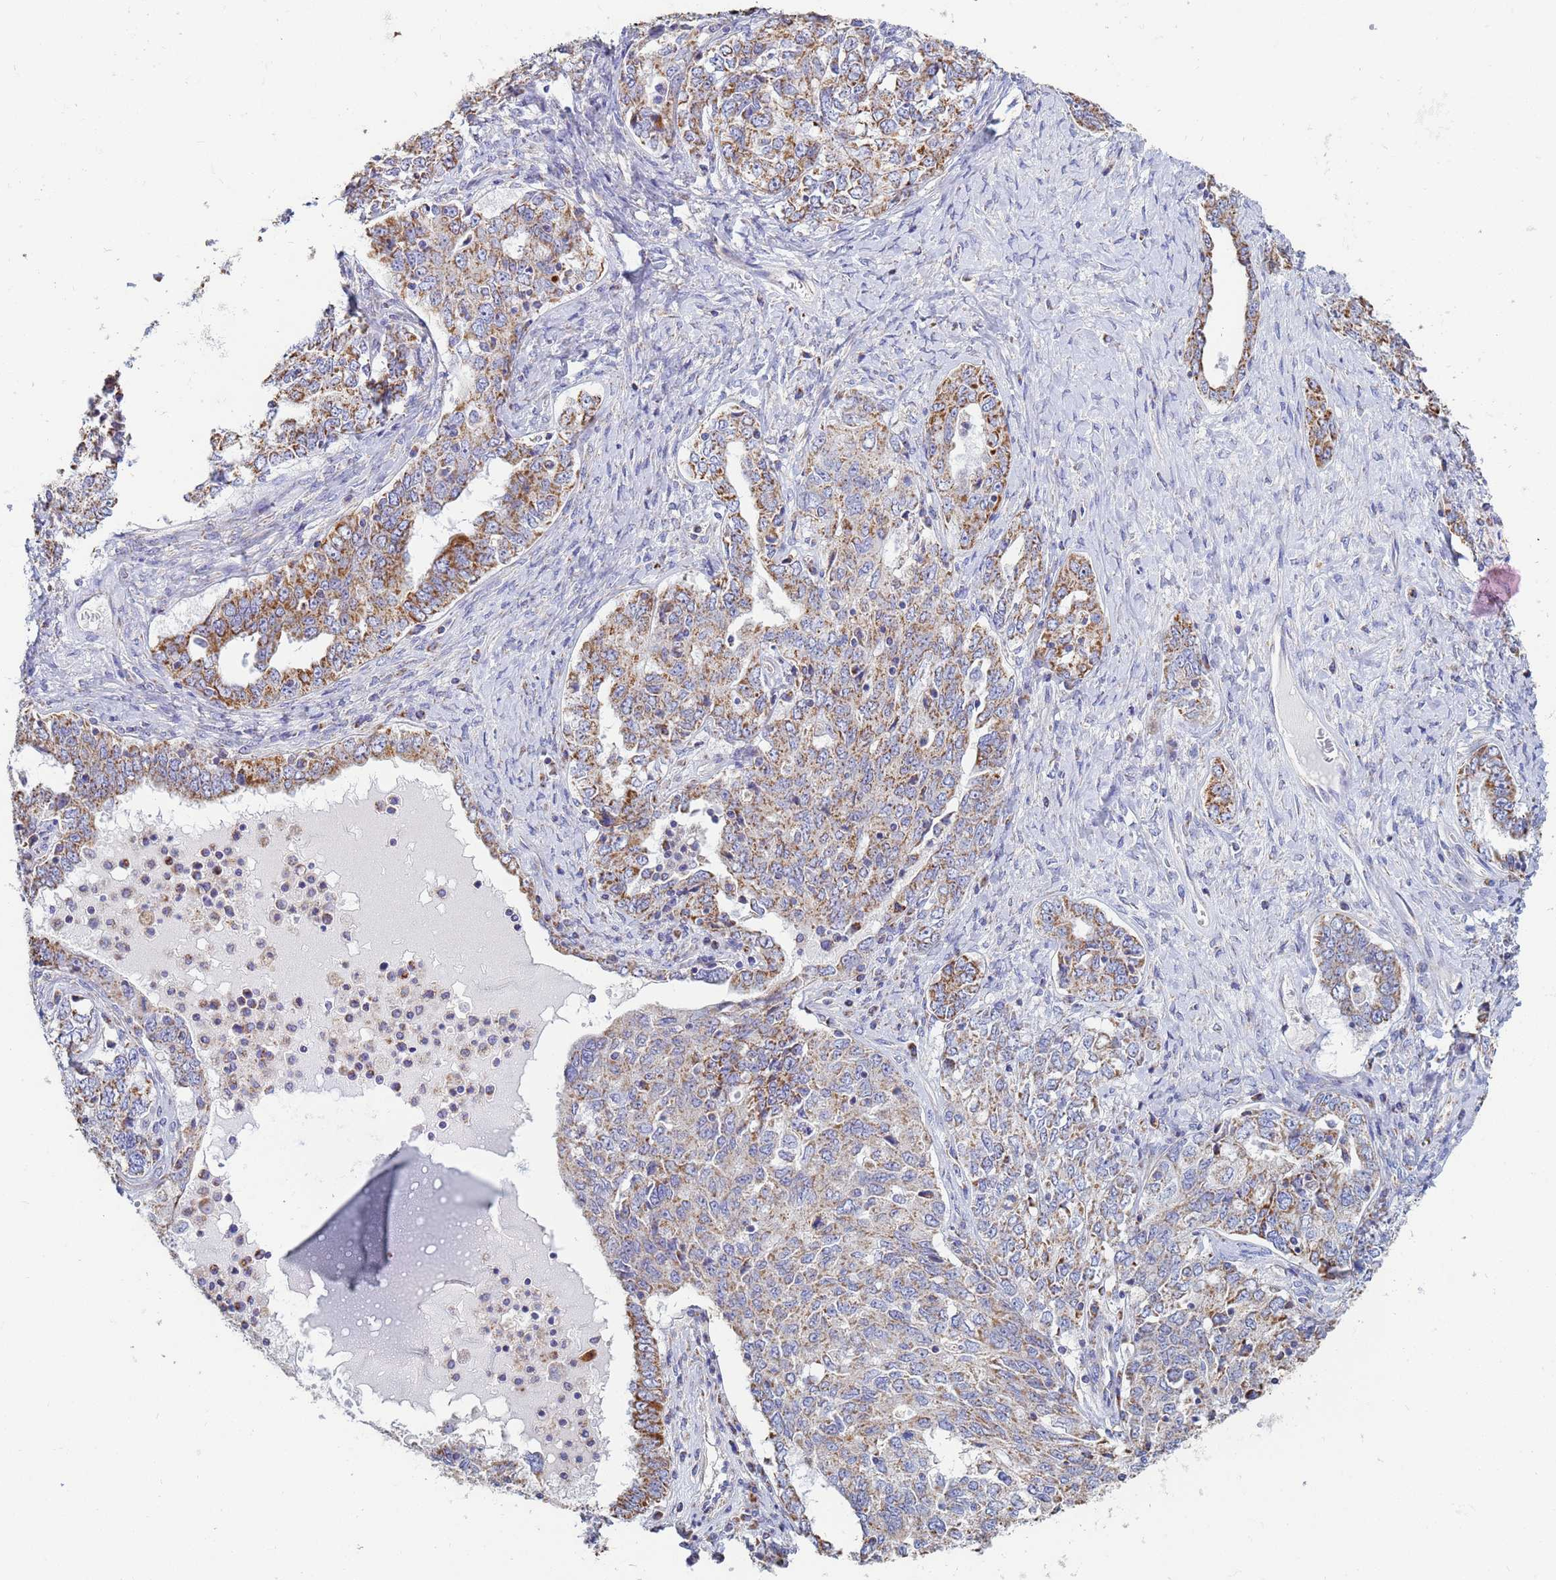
{"staining": {"intensity": "moderate", "quantity": ">75%", "location": "cytoplasmic/membranous"}, "tissue": "ovarian cancer", "cell_type": "Tumor cells", "image_type": "cancer", "snomed": [{"axis": "morphology", "description": "Carcinoma, endometroid"}, {"axis": "topography", "description": "Ovary"}], "caption": "Protein analysis of ovarian endometroid carcinoma tissue demonstrates moderate cytoplasmic/membranous expression in about >75% of tumor cells.", "gene": "UQCRH", "patient": {"sex": "female", "age": 62}}